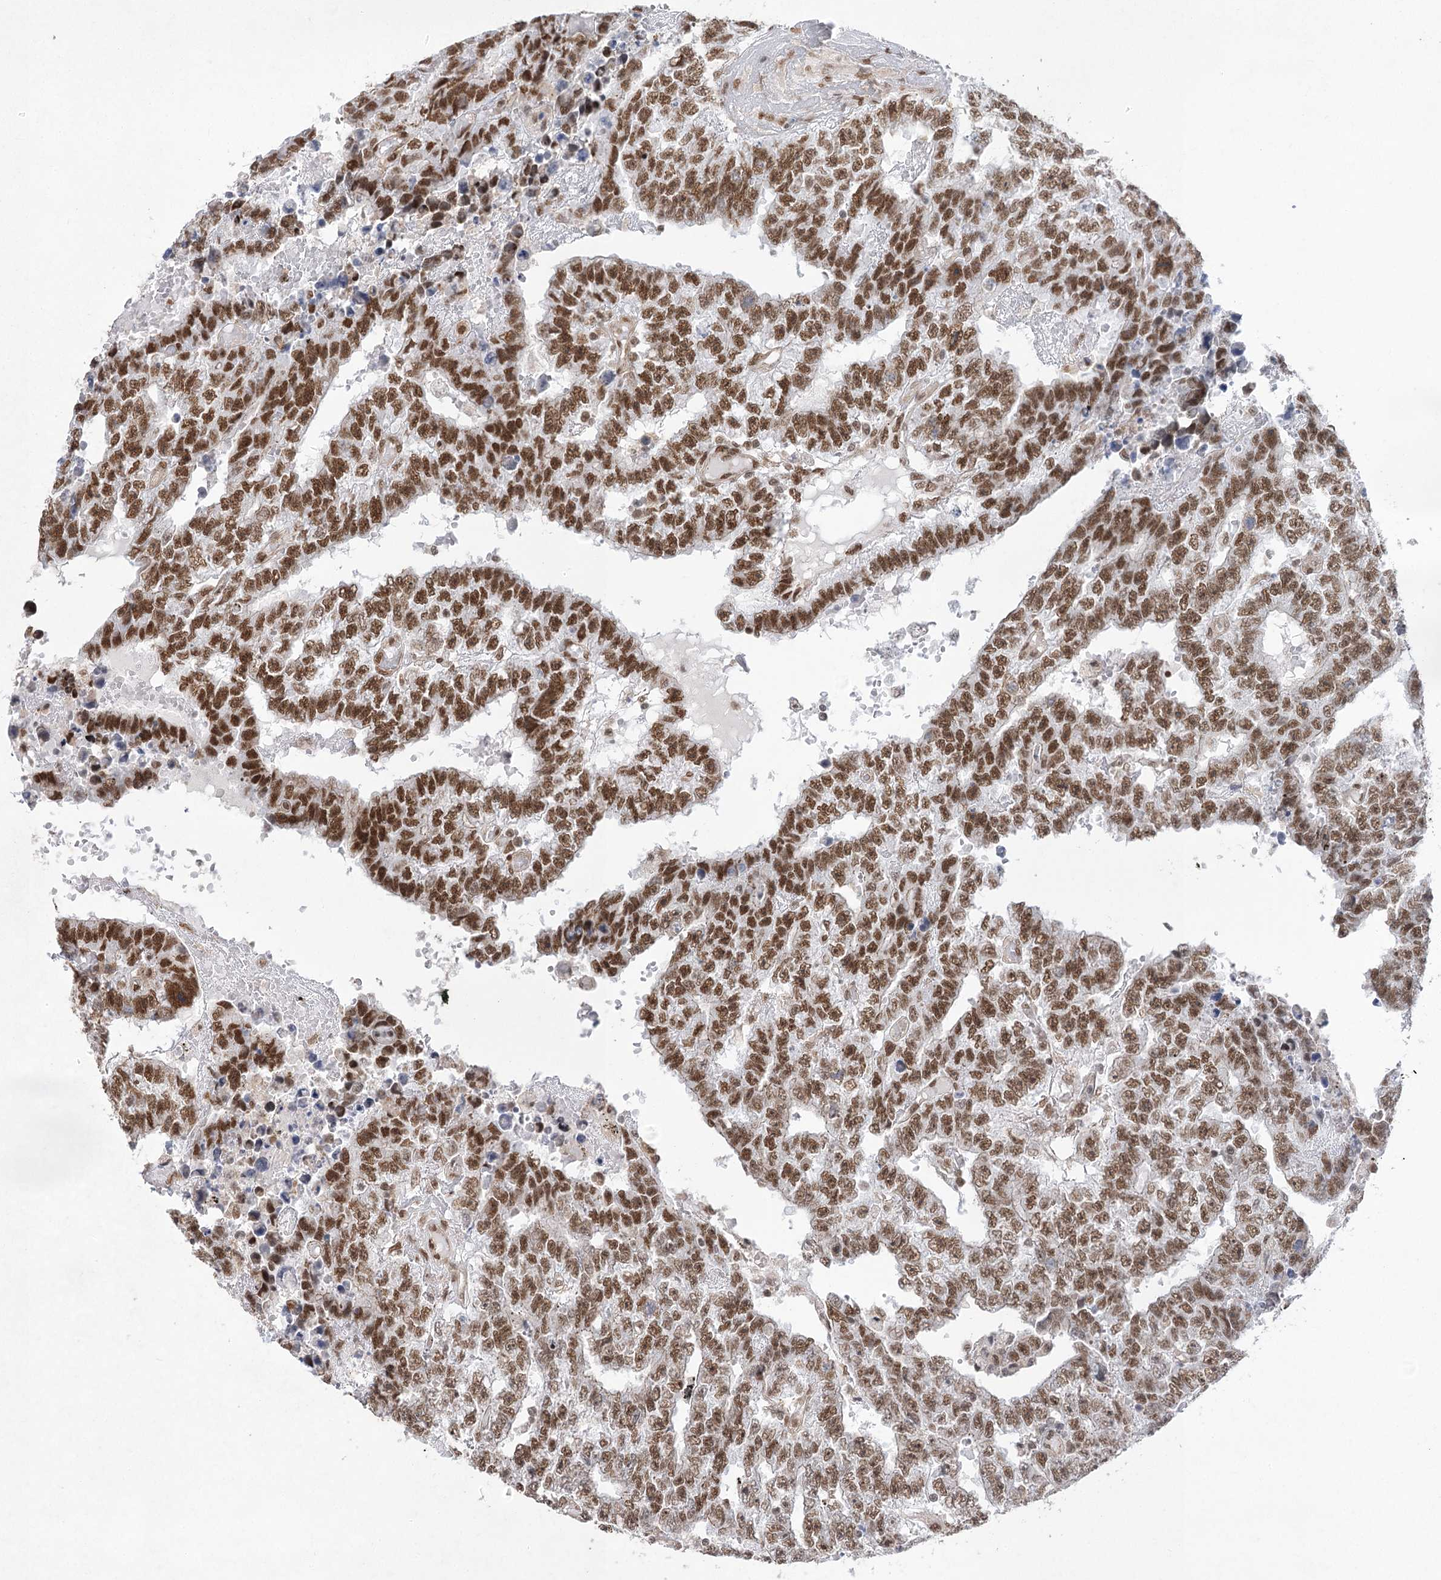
{"staining": {"intensity": "strong", "quantity": "25%-75%", "location": "nuclear"}, "tissue": "testis cancer", "cell_type": "Tumor cells", "image_type": "cancer", "snomed": [{"axis": "morphology", "description": "Carcinoma, Embryonal, NOS"}, {"axis": "topography", "description": "Testis"}], "caption": "This micrograph shows testis cancer (embryonal carcinoma) stained with IHC to label a protein in brown. The nuclear of tumor cells show strong positivity for the protein. Nuclei are counter-stained blue.", "gene": "ZCCHC8", "patient": {"sex": "male", "age": 25}}